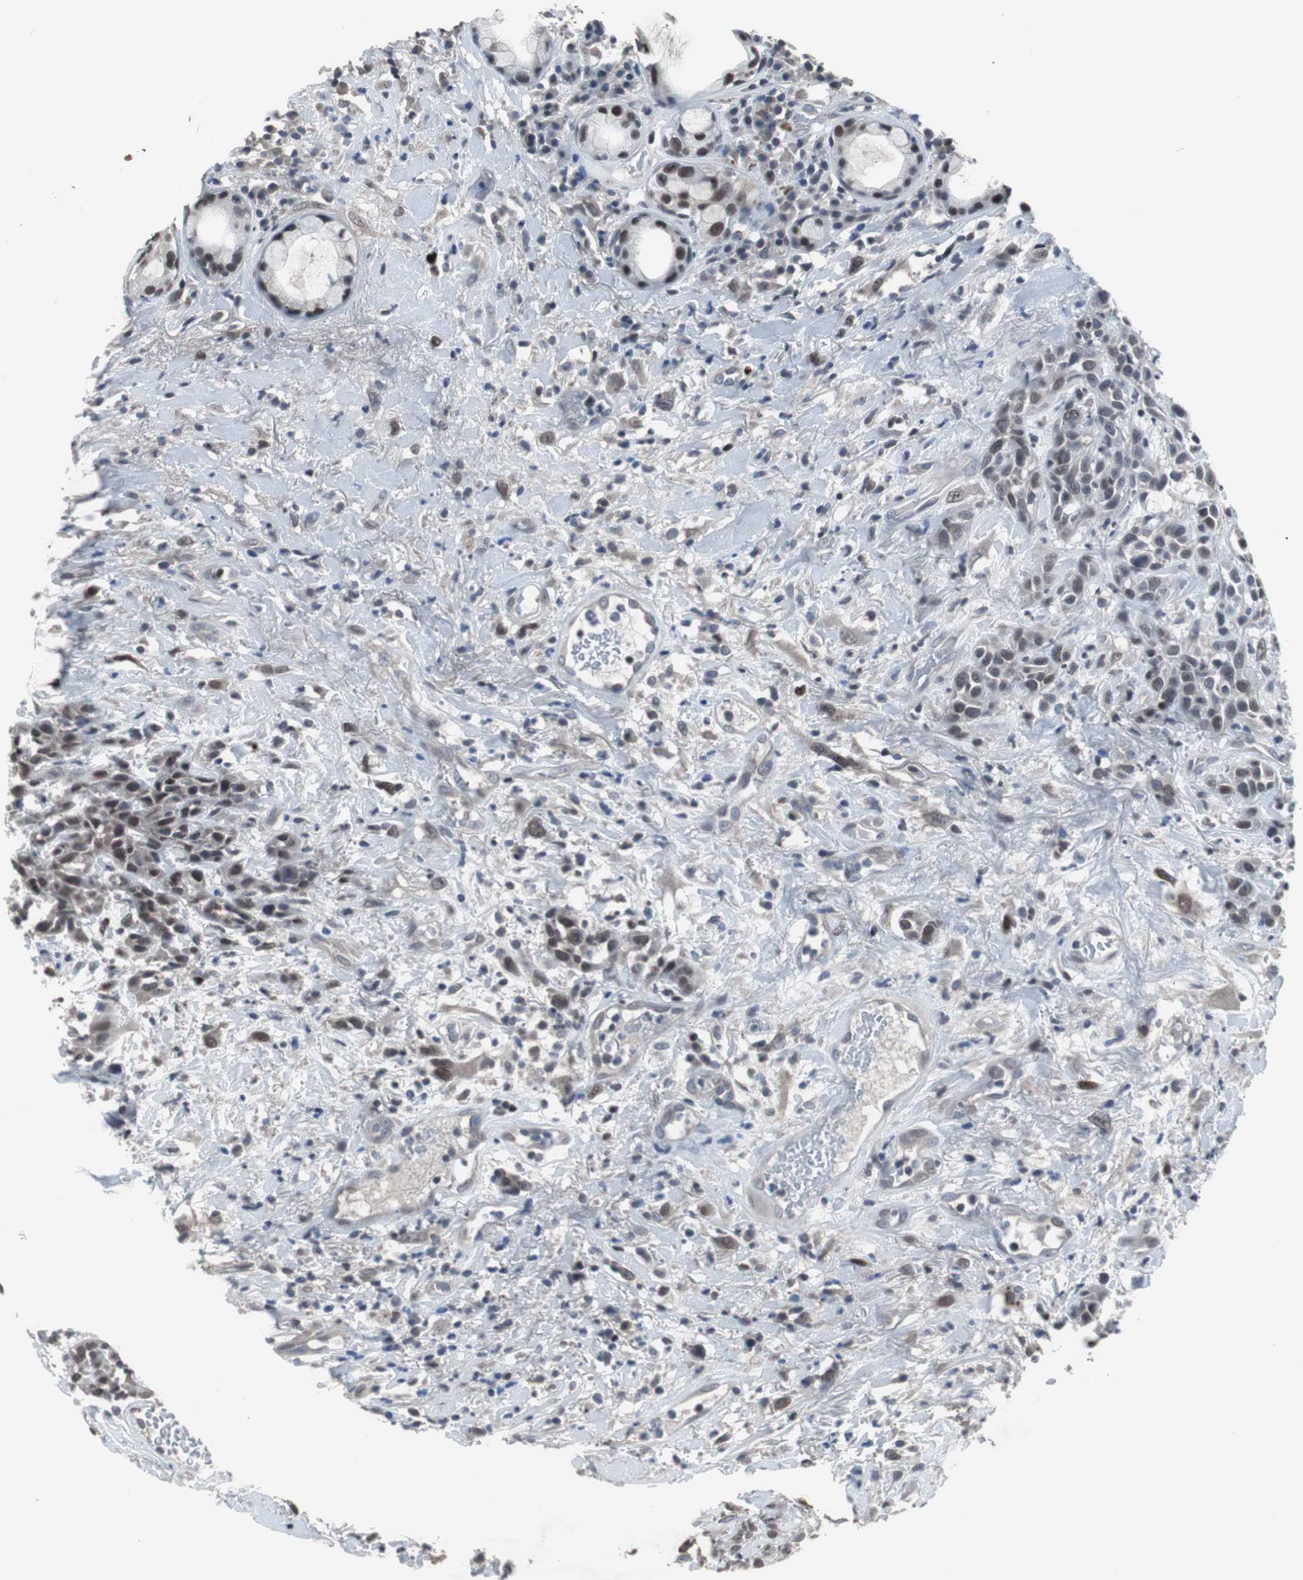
{"staining": {"intensity": "moderate", "quantity": ">75%", "location": "nuclear"}, "tissue": "head and neck cancer", "cell_type": "Tumor cells", "image_type": "cancer", "snomed": [{"axis": "morphology", "description": "Squamous cell carcinoma, NOS"}, {"axis": "topography", "description": "Head-Neck"}], "caption": "A high-resolution micrograph shows immunohistochemistry staining of head and neck cancer, which demonstrates moderate nuclear staining in about >75% of tumor cells.", "gene": "FOXP4", "patient": {"sex": "male", "age": 62}}